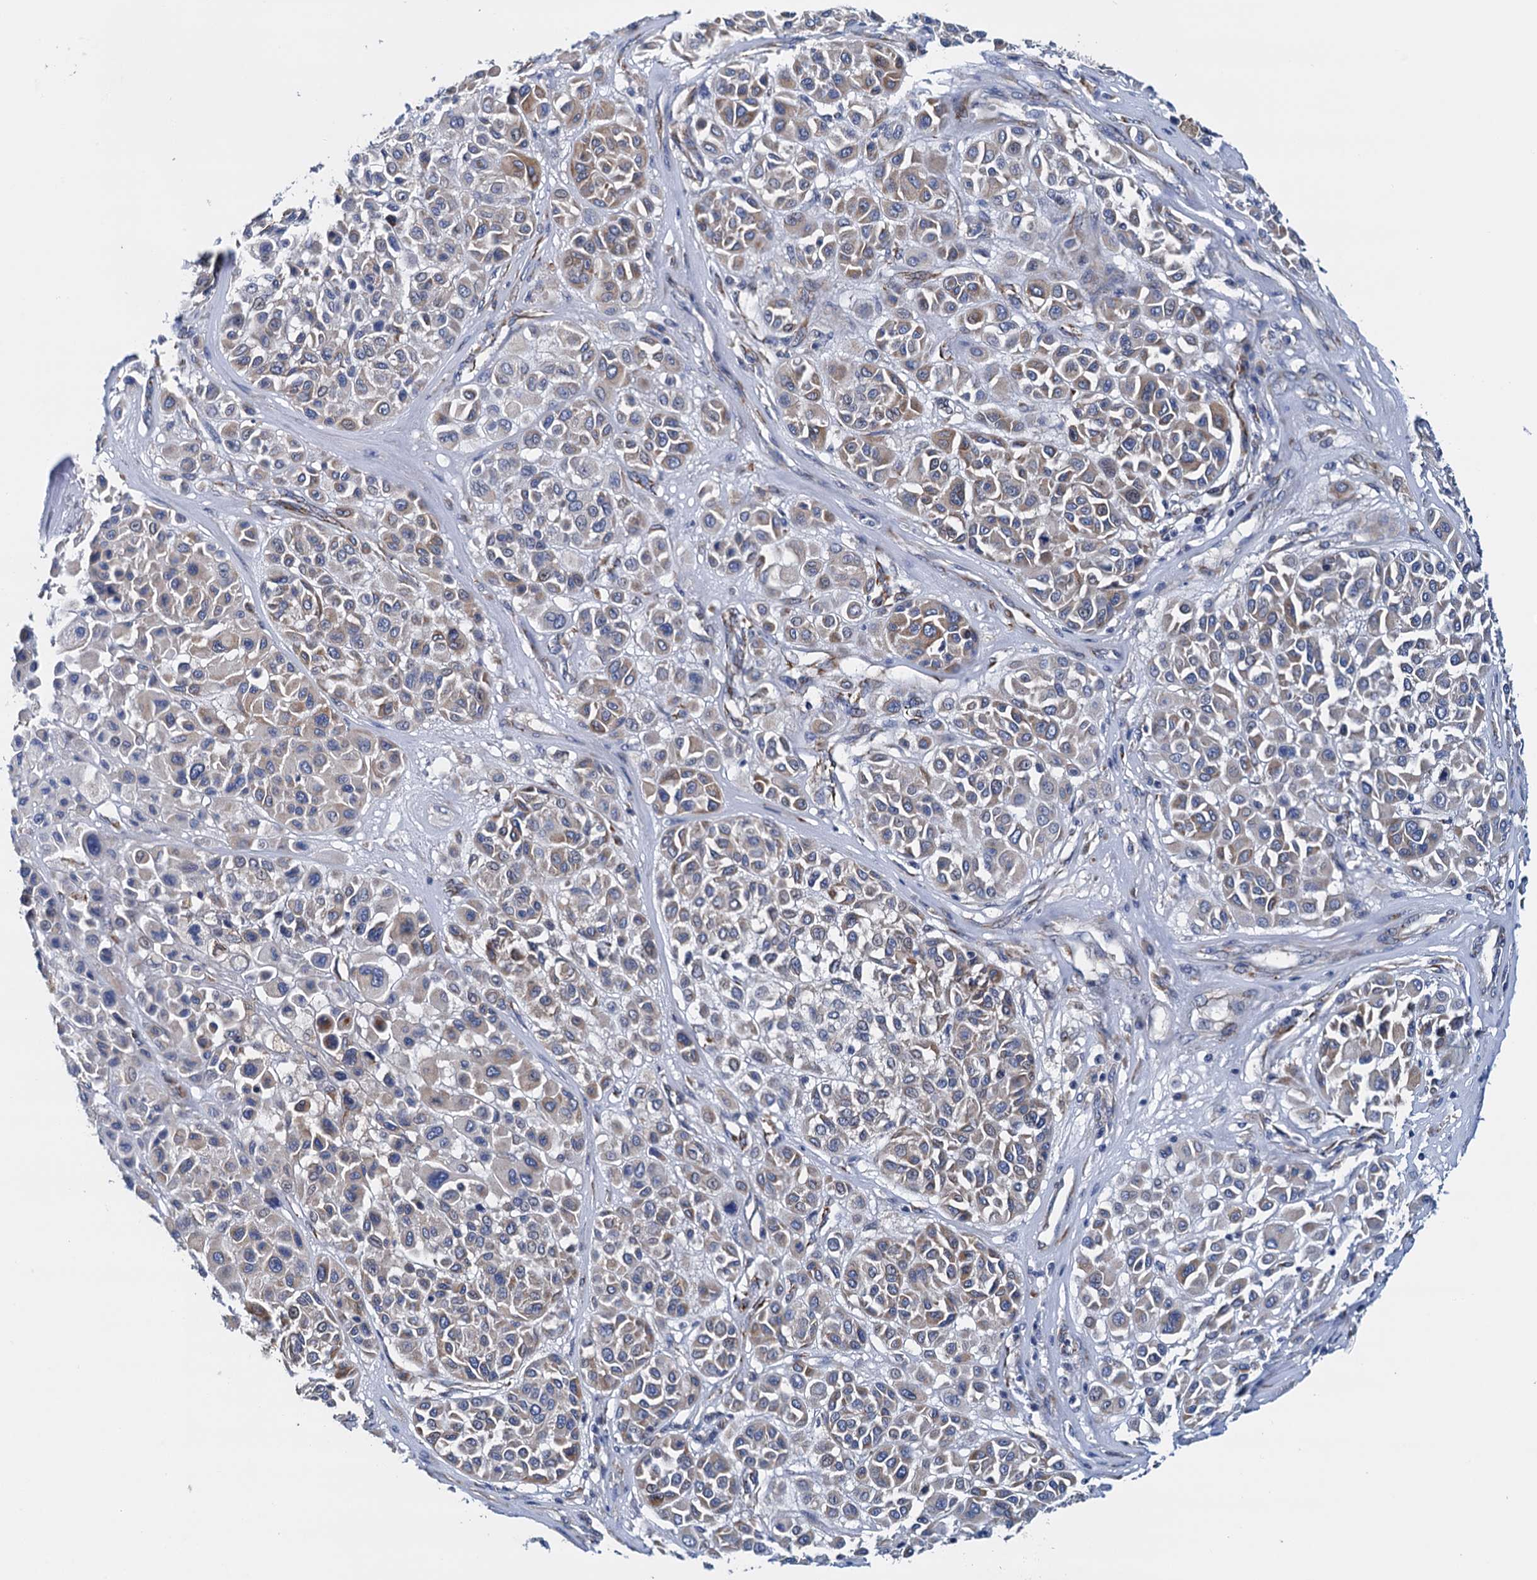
{"staining": {"intensity": "weak", "quantity": ">75%", "location": "cytoplasmic/membranous"}, "tissue": "melanoma", "cell_type": "Tumor cells", "image_type": "cancer", "snomed": [{"axis": "morphology", "description": "Malignant melanoma, Metastatic site"}, {"axis": "topography", "description": "Soft tissue"}], "caption": "This image demonstrates melanoma stained with immunohistochemistry to label a protein in brown. The cytoplasmic/membranous of tumor cells show weak positivity for the protein. Nuclei are counter-stained blue.", "gene": "RASSF9", "patient": {"sex": "male", "age": 41}}